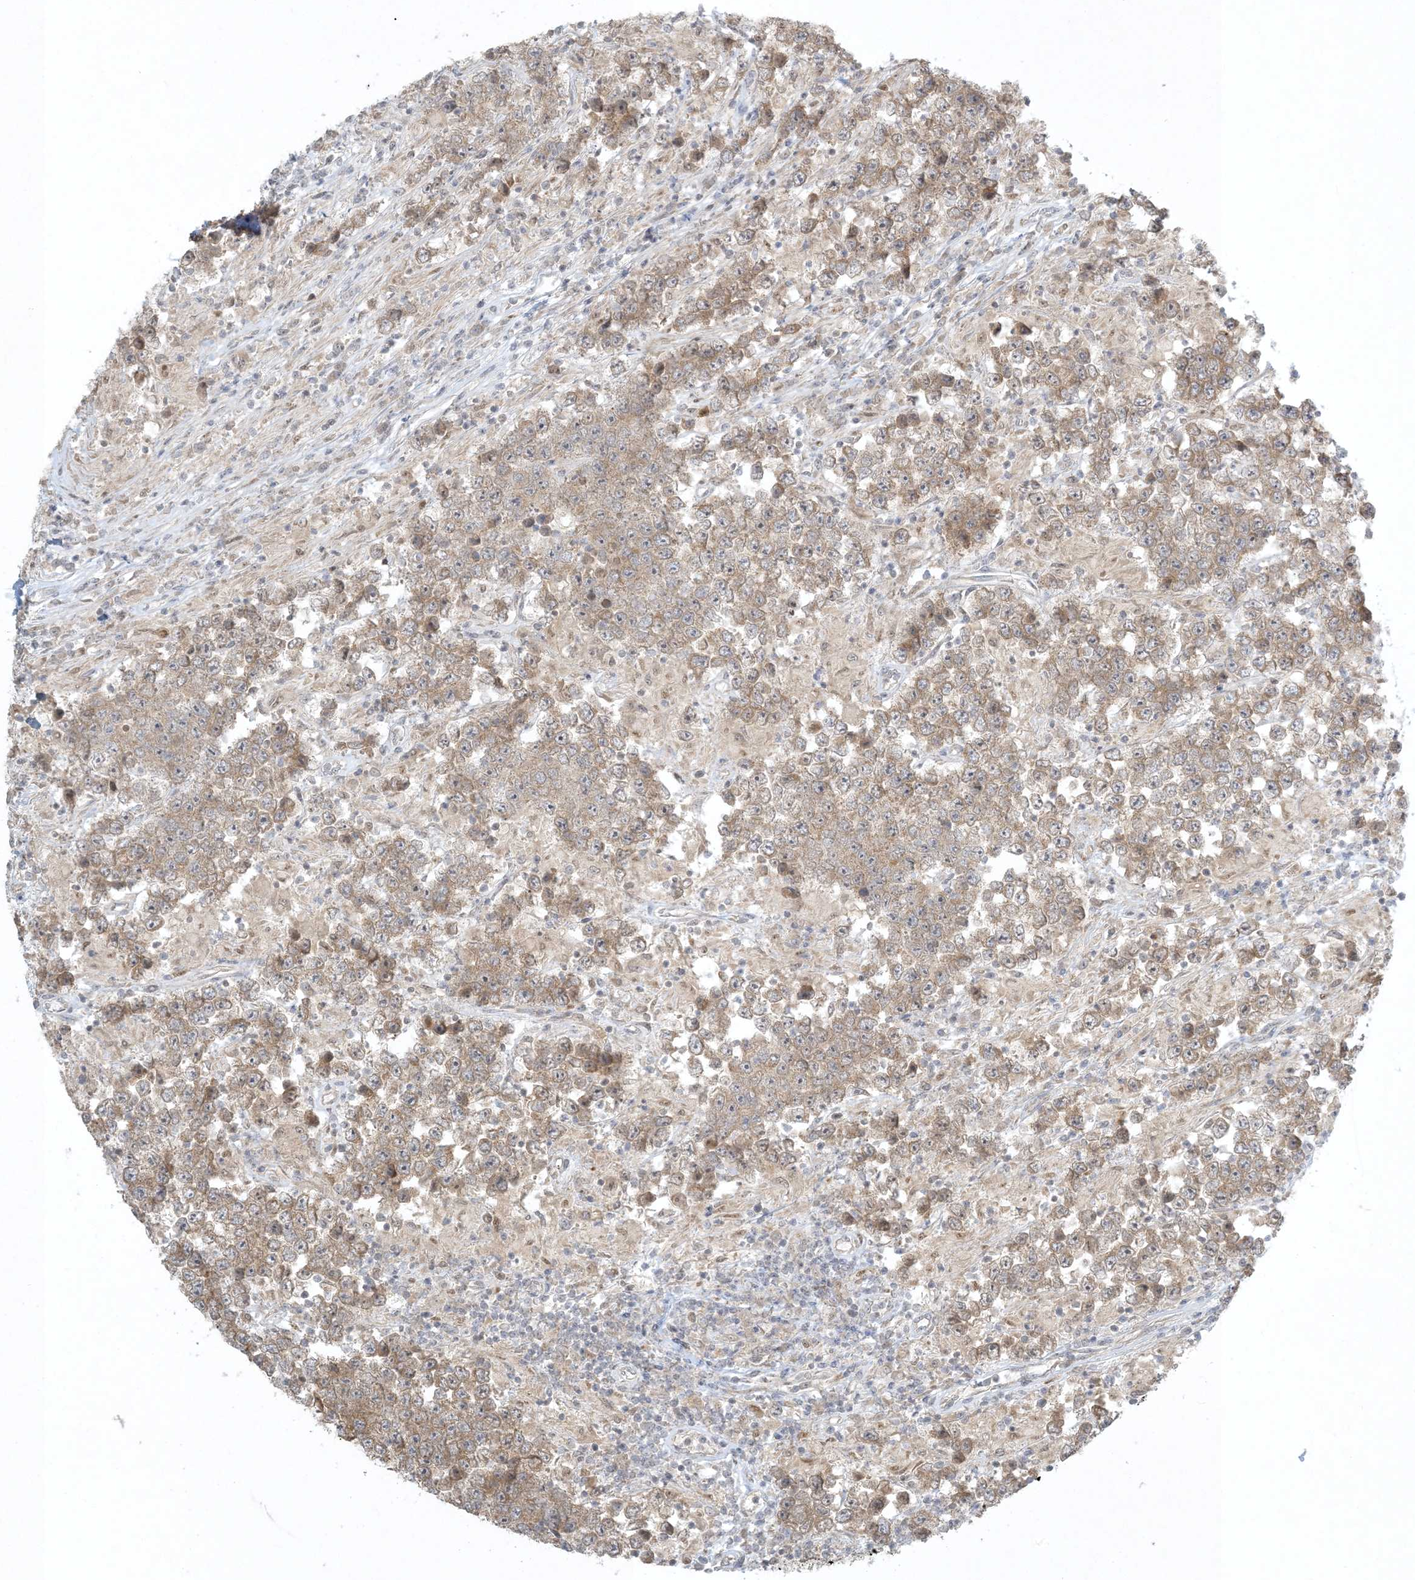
{"staining": {"intensity": "moderate", "quantity": ">75%", "location": "cytoplasmic/membranous"}, "tissue": "testis cancer", "cell_type": "Tumor cells", "image_type": "cancer", "snomed": [{"axis": "morphology", "description": "Normal tissue, NOS"}, {"axis": "morphology", "description": "Urothelial carcinoma, High grade"}, {"axis": "morphology", "description": "Seminoma, NOS"}, {"axis": "morphology", "description": "Carcinoma, Embryonal, NOS"}, {"axis": "topography", "description": "Urinary bladder"}, {"axis": "topography", "description": "Testis"}], "caption": "Immunohistochemistry of human testis cancer exhibits medium levels of moderate cytoplasmic/membranous expression in about >75% of tumor cells.", "gene": "CTDNEP1", "patient": {"sex": "male", "age": 41}}